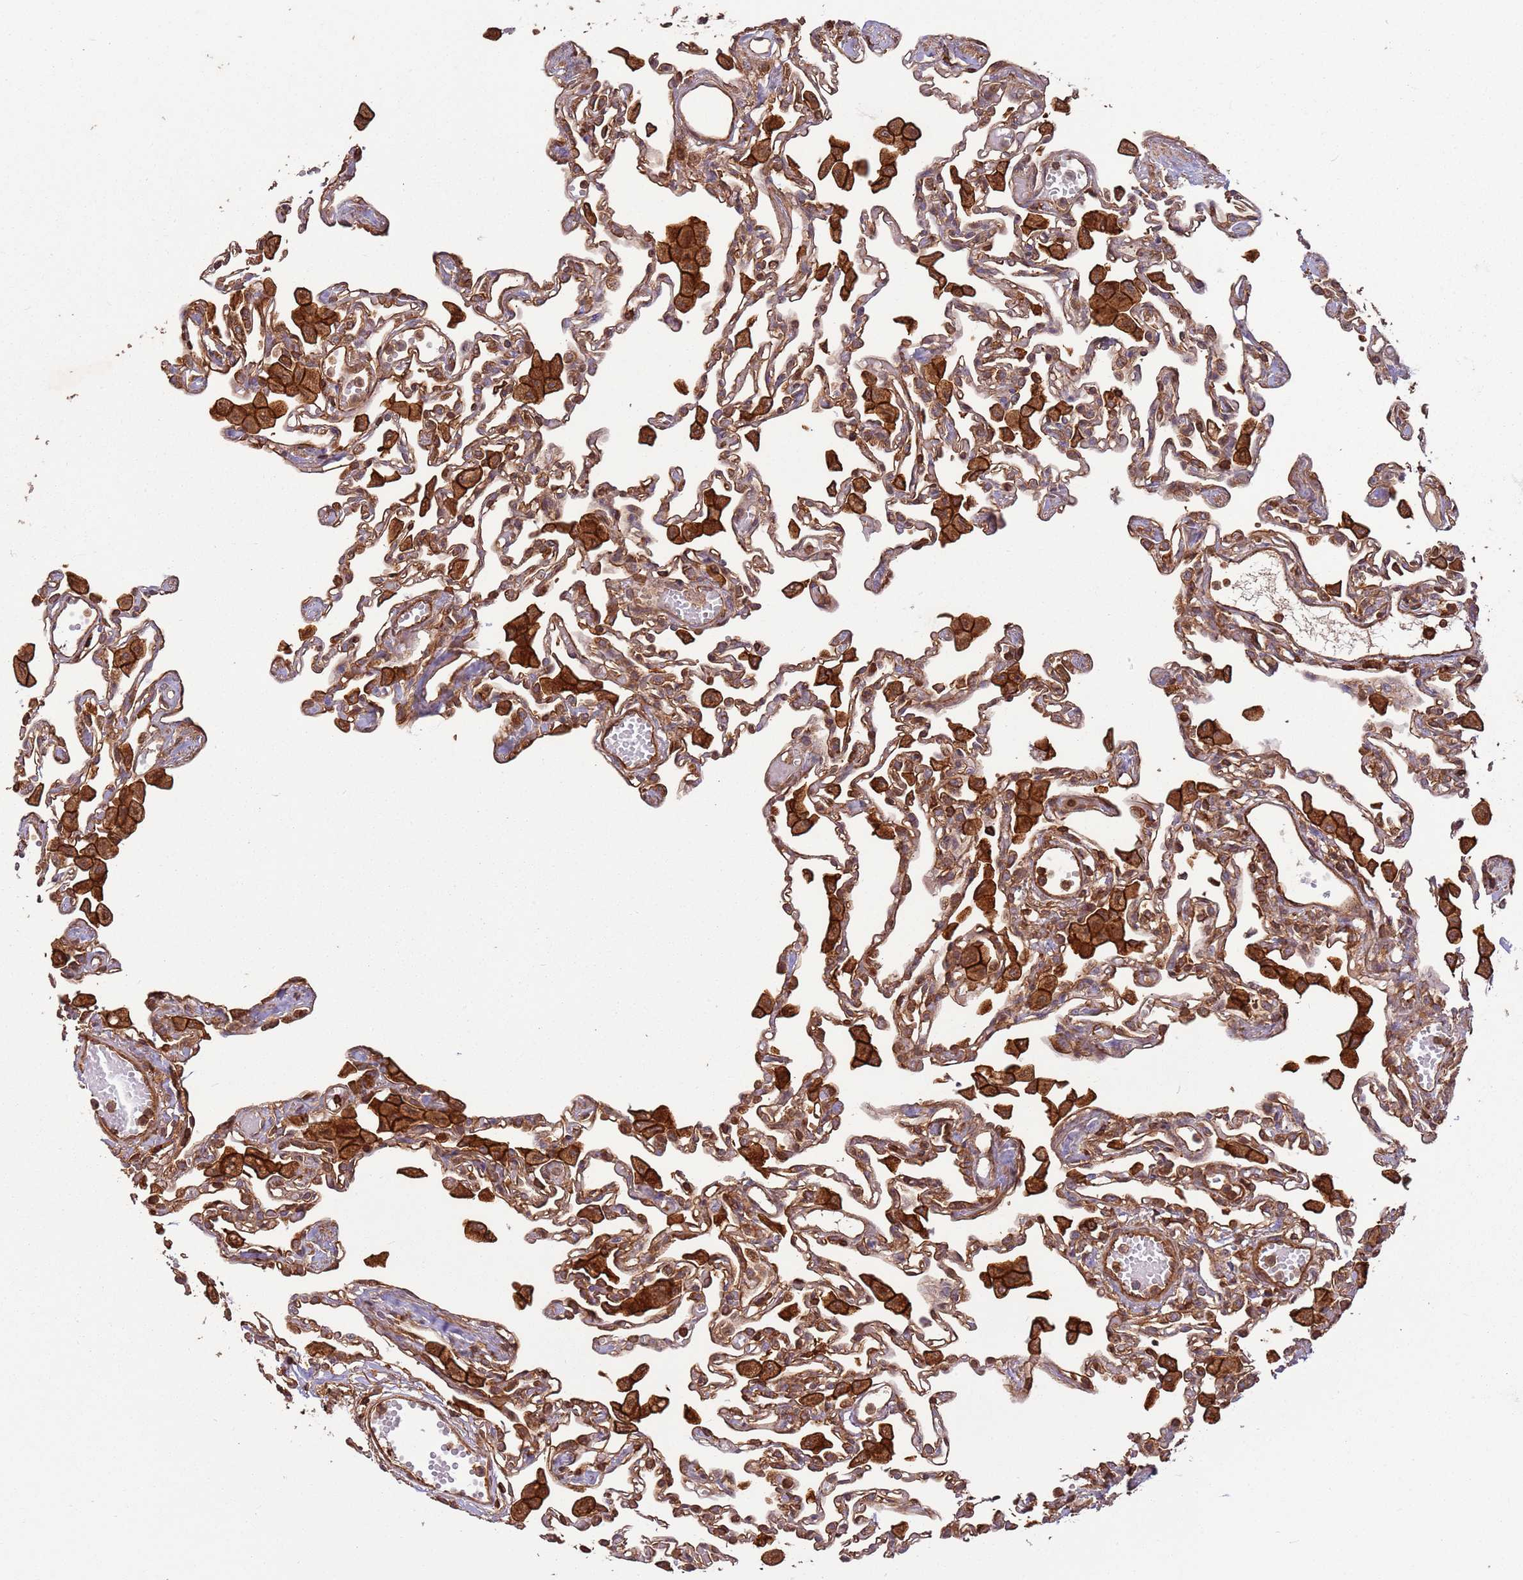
{"staining": {"intensity": "moderate", "quantity": ">75%", "location": "cytoplasmic/membranous"}, "tissue": "lung", "cell_type": "Alveolar cells", "image_type": "normal", "snomed": [{"axis": "morphology", "description": "Normal tissue, NOS"}, {"axis": "topography", "description": "Bronchus"}, {"axis": "topography", "description": "Lung"}], "caption": "This image displays immunohistochemistry staining of unremarkable lung, with medium moderate cytoplasmic/membranous expression in about >75% of alveolar cells.", "gene": "ACVR2A", "patient": {"sex": "female", "age": 49}}